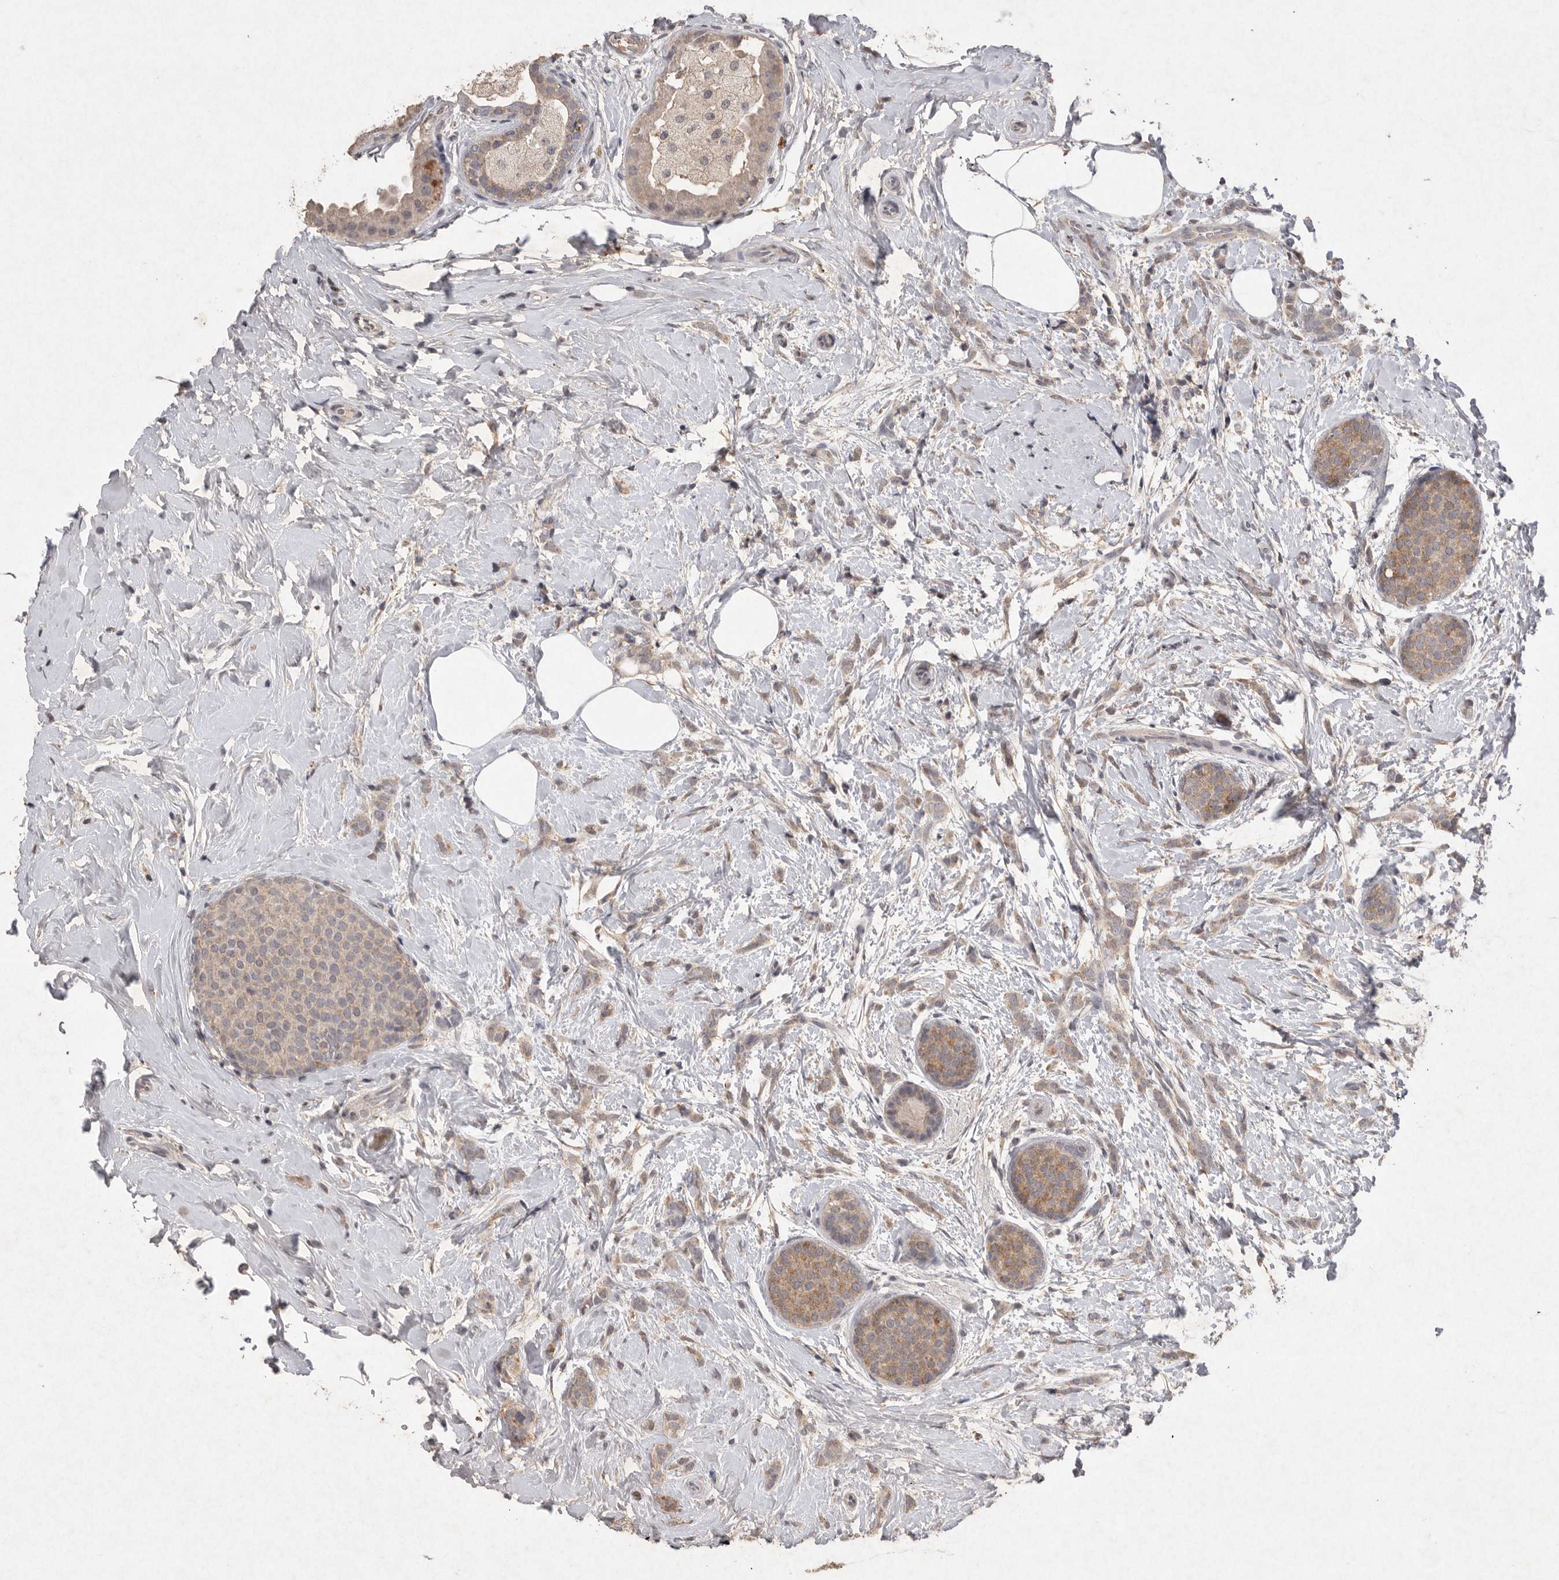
{"staining": {"intensity": "weak", "quantity": ">75%", "location": "cytoplasmic/membranous"}, "tissue": "breast cancer", "cell_type": "Tumor cells", "image_type": "cancer", "snomed": [{"axis": "morphology", "description": "Lobular carcinoma, in situ"}, {"axis": "morphology", "description": "Lobular carcinoma"}, {"axis": "topography", "description": "Breast"}], "caption": "Protein staining shows weak cytoplasmic/membranous expression in about >75% of tumor cells in breast lobular carcinoma in situ.", "gene": "APLNR", "patient": {"sex": "female", "age": 41}}